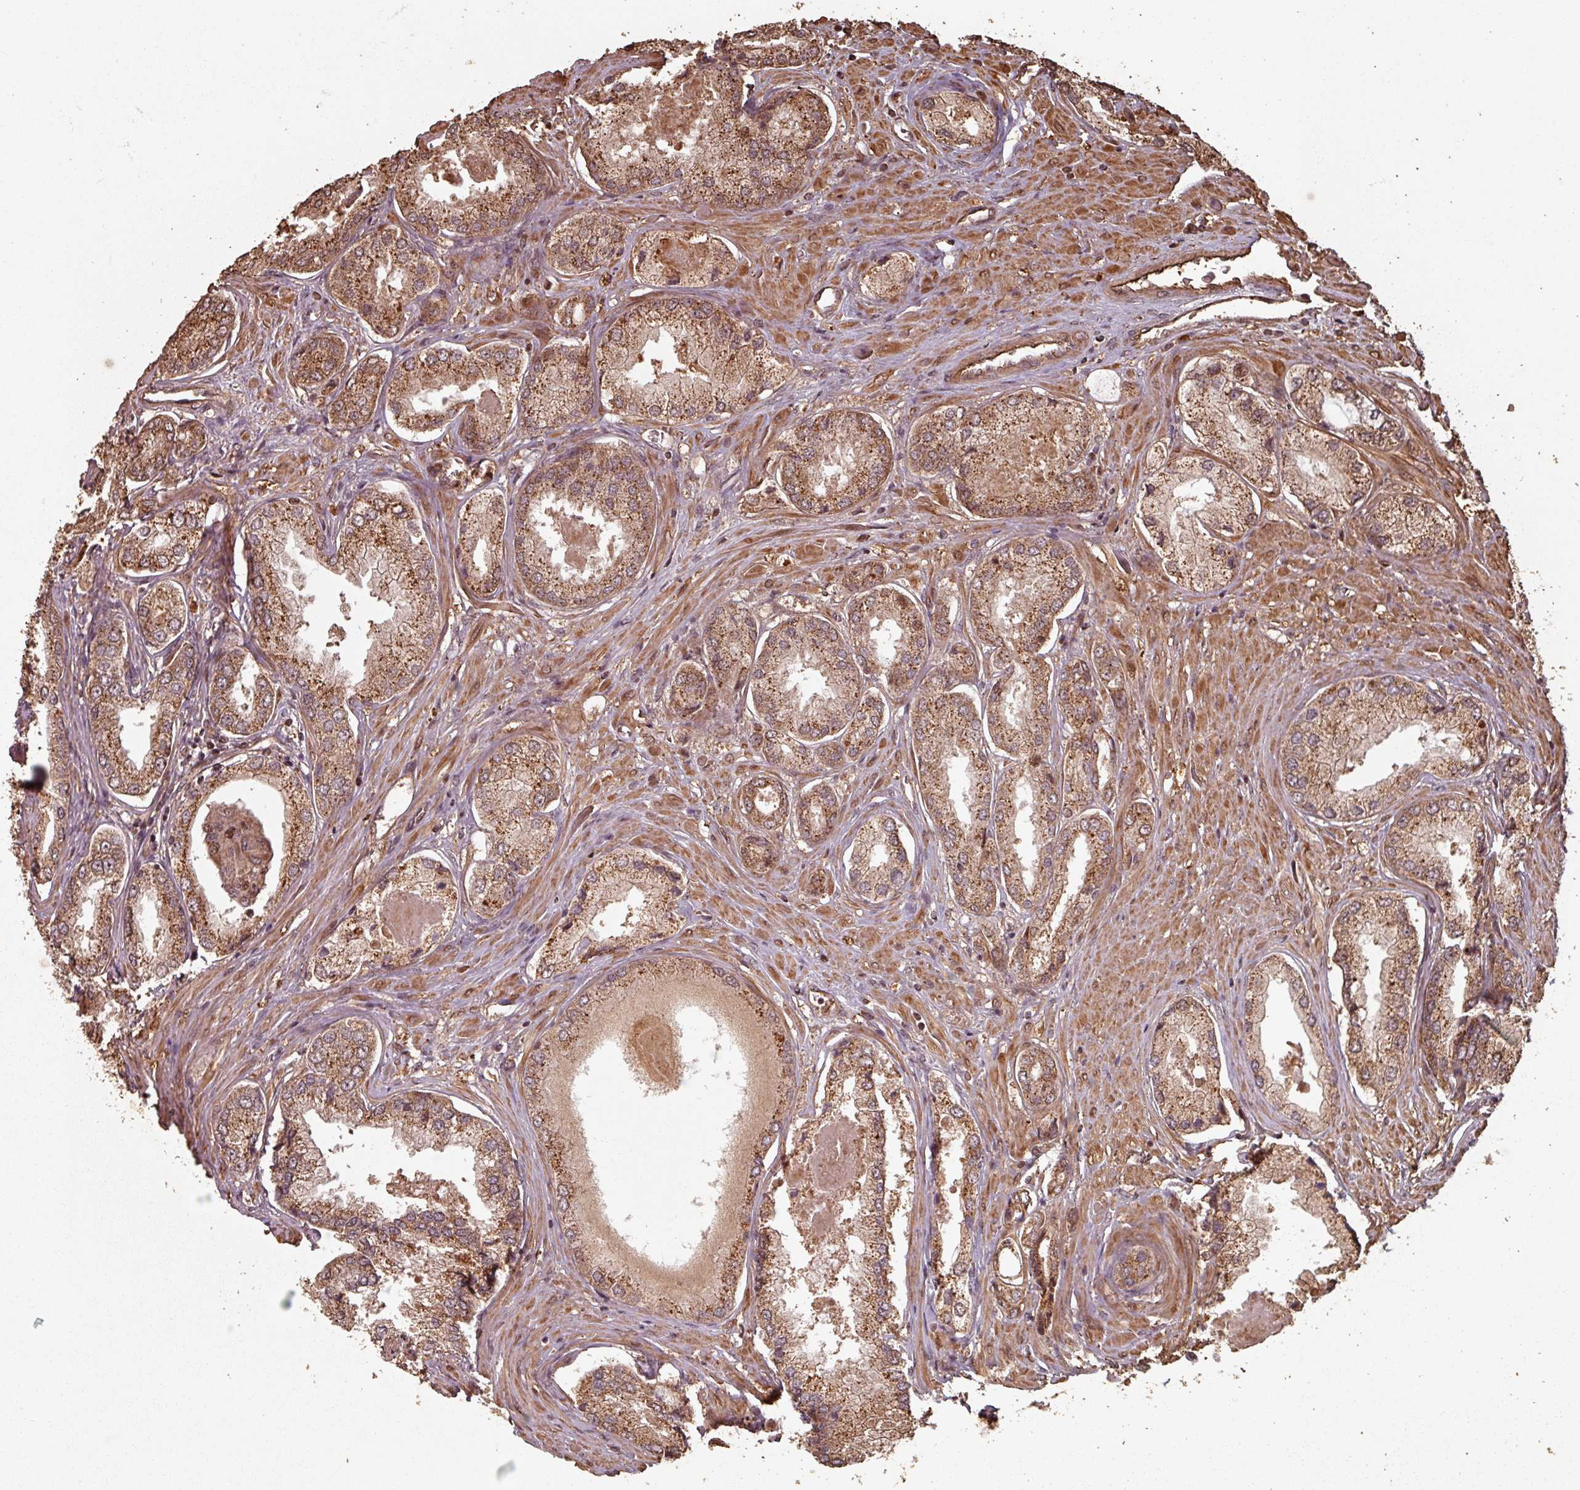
{"staining": {"intensity": "moderate", "quantity": ">75%", "location": "cytoplasmic/membranous"}, "tissue": "prostate cancer", "cell_type": "Tumor cells", "image_type": "cancer", "snomed": [{"axis": "morphology", "description": "Adenocarcinoma, Low grade"}, {"axis": "topography", "description": "Prostate"}], "caption": "This photomicrograph shows immunohistochemistry (IHC) staining of prostate cancer, with medium moderate cytoplasmic/membranous expression in about >75% of tumor cells.", "gene": "EID1", "patient": {"sex": "male", "age": 68}}